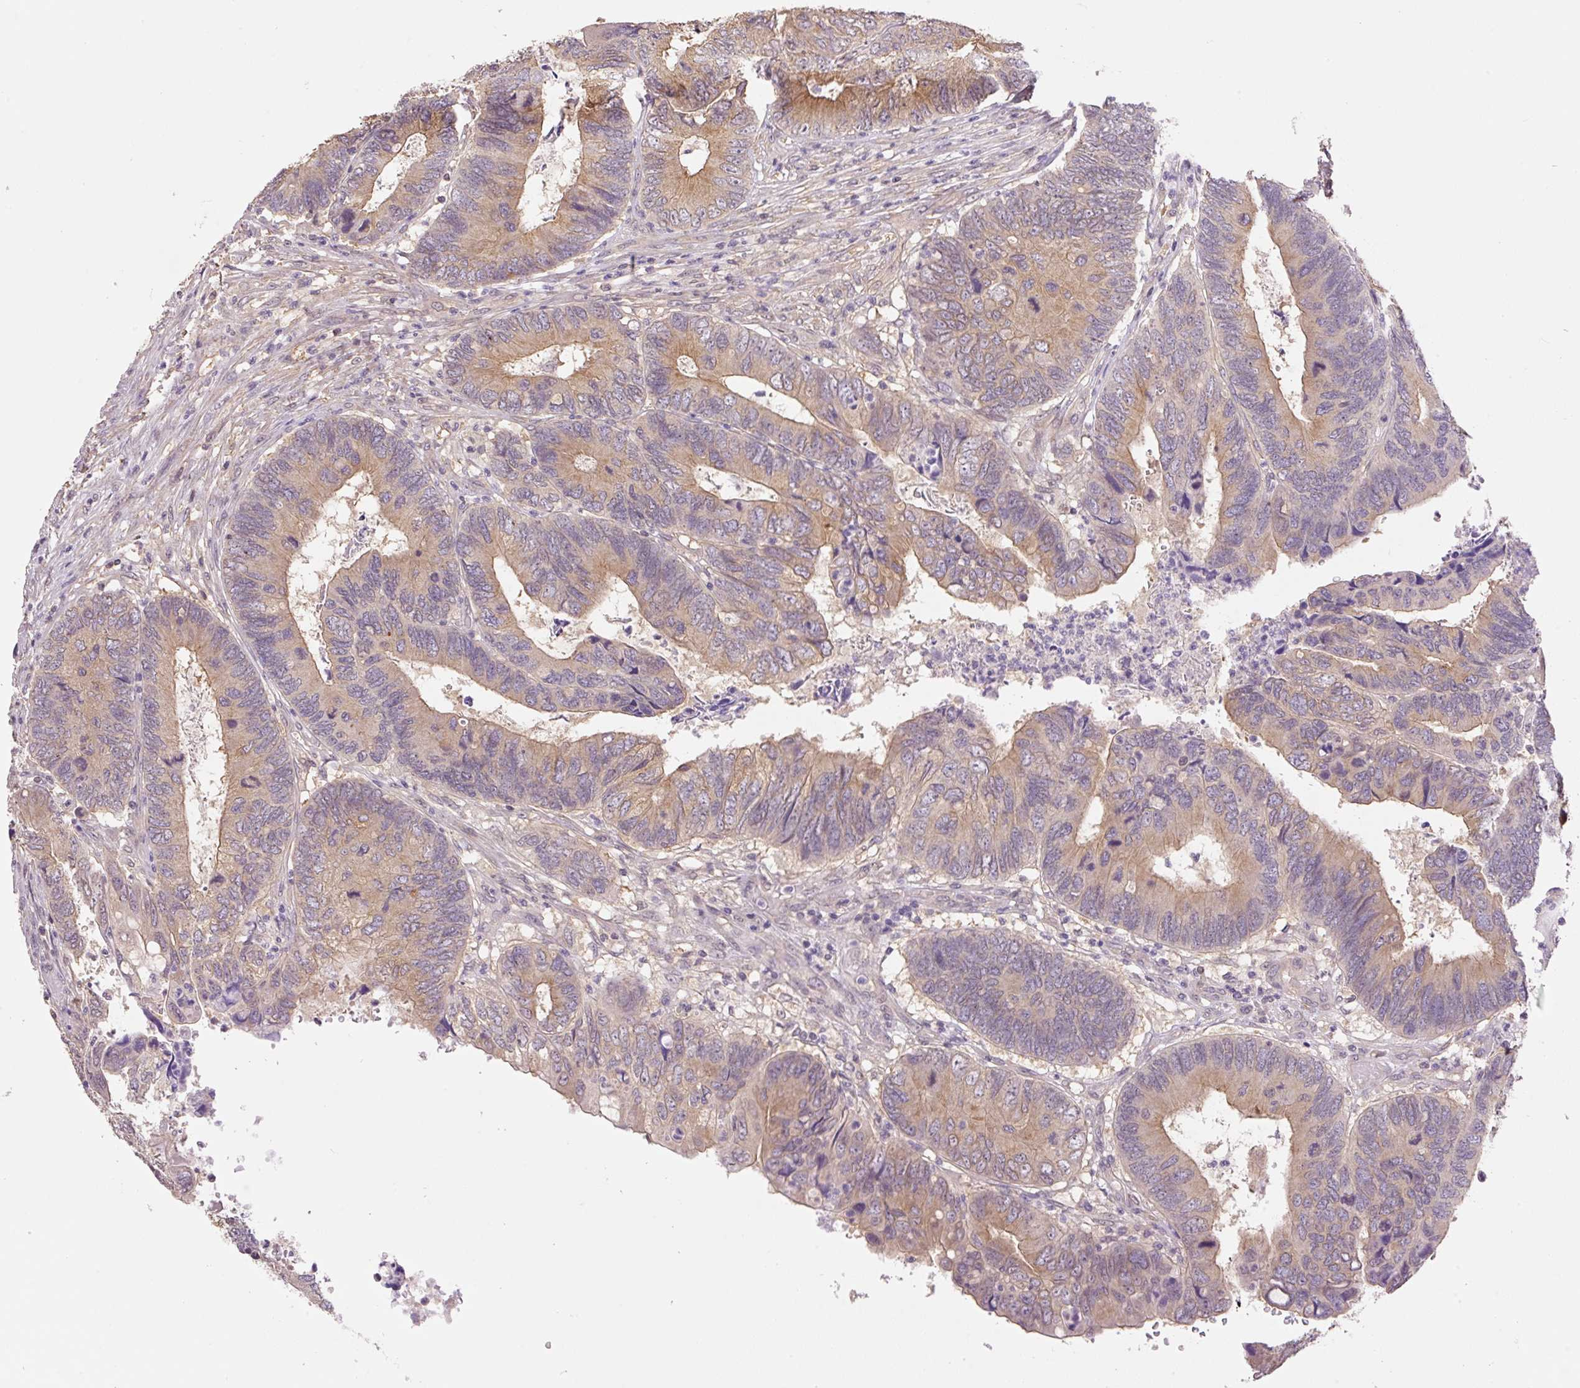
{"staining": {"intensity": "moderate", "quantity": "25%-75%", "location": "cytoplasmic/membranous"}, "tissue": "colorectal cancer", "cell_type": "Tumor cells", "image_type": "cancer", "snomed": [{"axis": "morphology", "description": "Adenocarcinoma, NOS"}, {"axis": "topography", "description": "Colon"}], "caption": "This photomicrograph reveals immunohistochemistry staining of human colorectal cancer, with medium moderate cytoplasmic/membranous positivity in about 25%-75% of tumor cells.", "gene": "COX8A", "patient": {"sex": "female", "age": 67}}